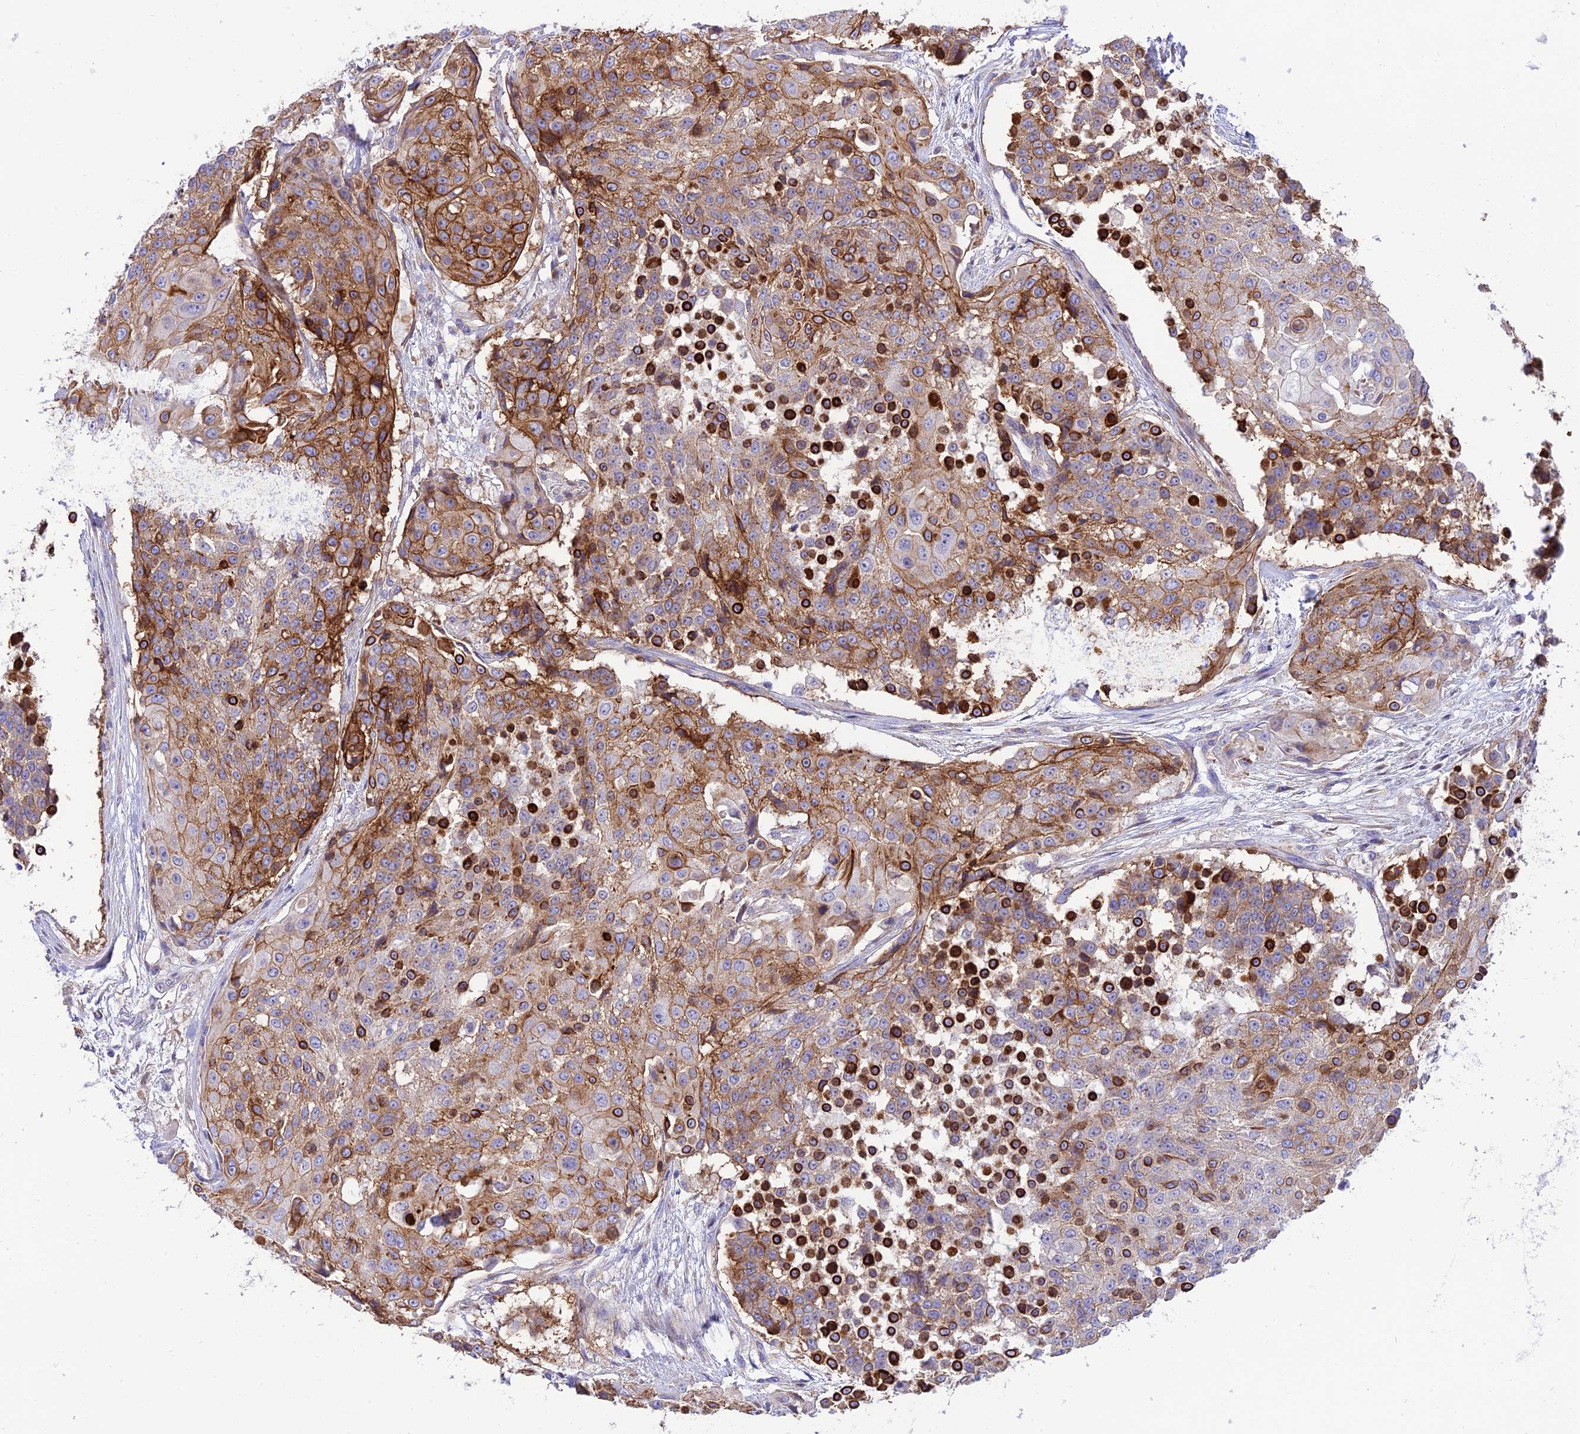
{"staining": {"intensity": "moderate", "quantity": ">75%", "location": "cytoplasmic/membranous"}, "tissue": "urothelial cancer", "cell_type": "Tumor cells", "image_type": "cancer", "snomed": [{"axis": "morphology", "description": "Urothelial carcinoma, High grade"}, {"axis": "topography", "description": "Urinary bladder"}], "caption": "This is an image of IHC staining of urothelial cancer, which shows moderate staining in the cytoplasmic/membranous of tumor cells.", "gene": "CCDC157", "patient": {"sex": "female", "age": 63}}